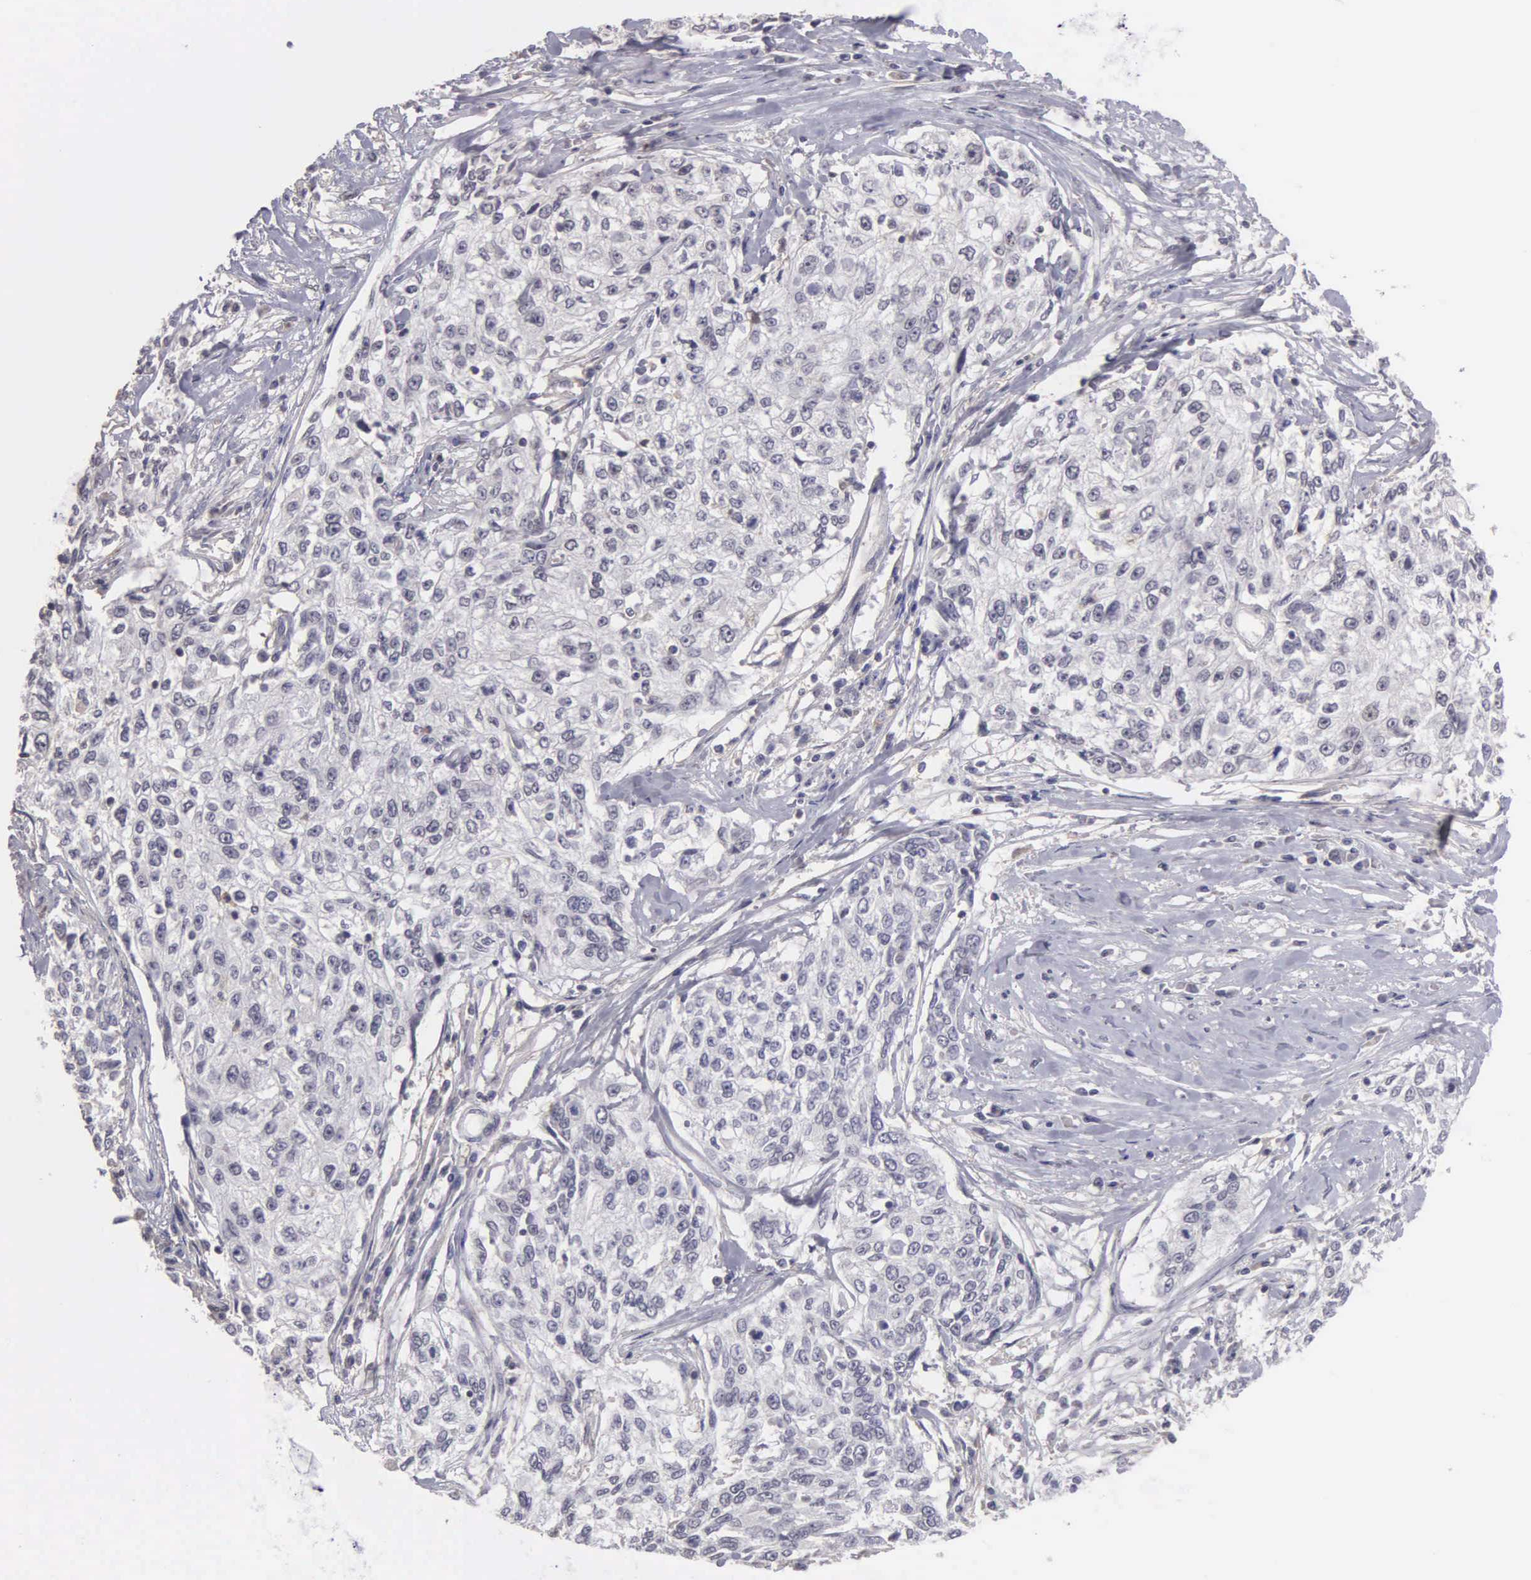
{"staining": {"intensity": "negative", "quantity": "none", "location": "none"}, "tissue": "cervical cancer", "cell_type": "Tumor cells", "image_type": "cancer", "snomed": [{"axis": "morphology", "description": "Squamous cell carcinoma, NOS"}, {"axis": "topography", "description": "Cervix"}], "caption": "Immunohistochemistry (IHC) image of neoplastic tissue: human cervical cancer stained with DAB reveals no significant protein expression in tumor cells.", "gene": "BRD1", "patient": {"sex": "female", "age": 57}}